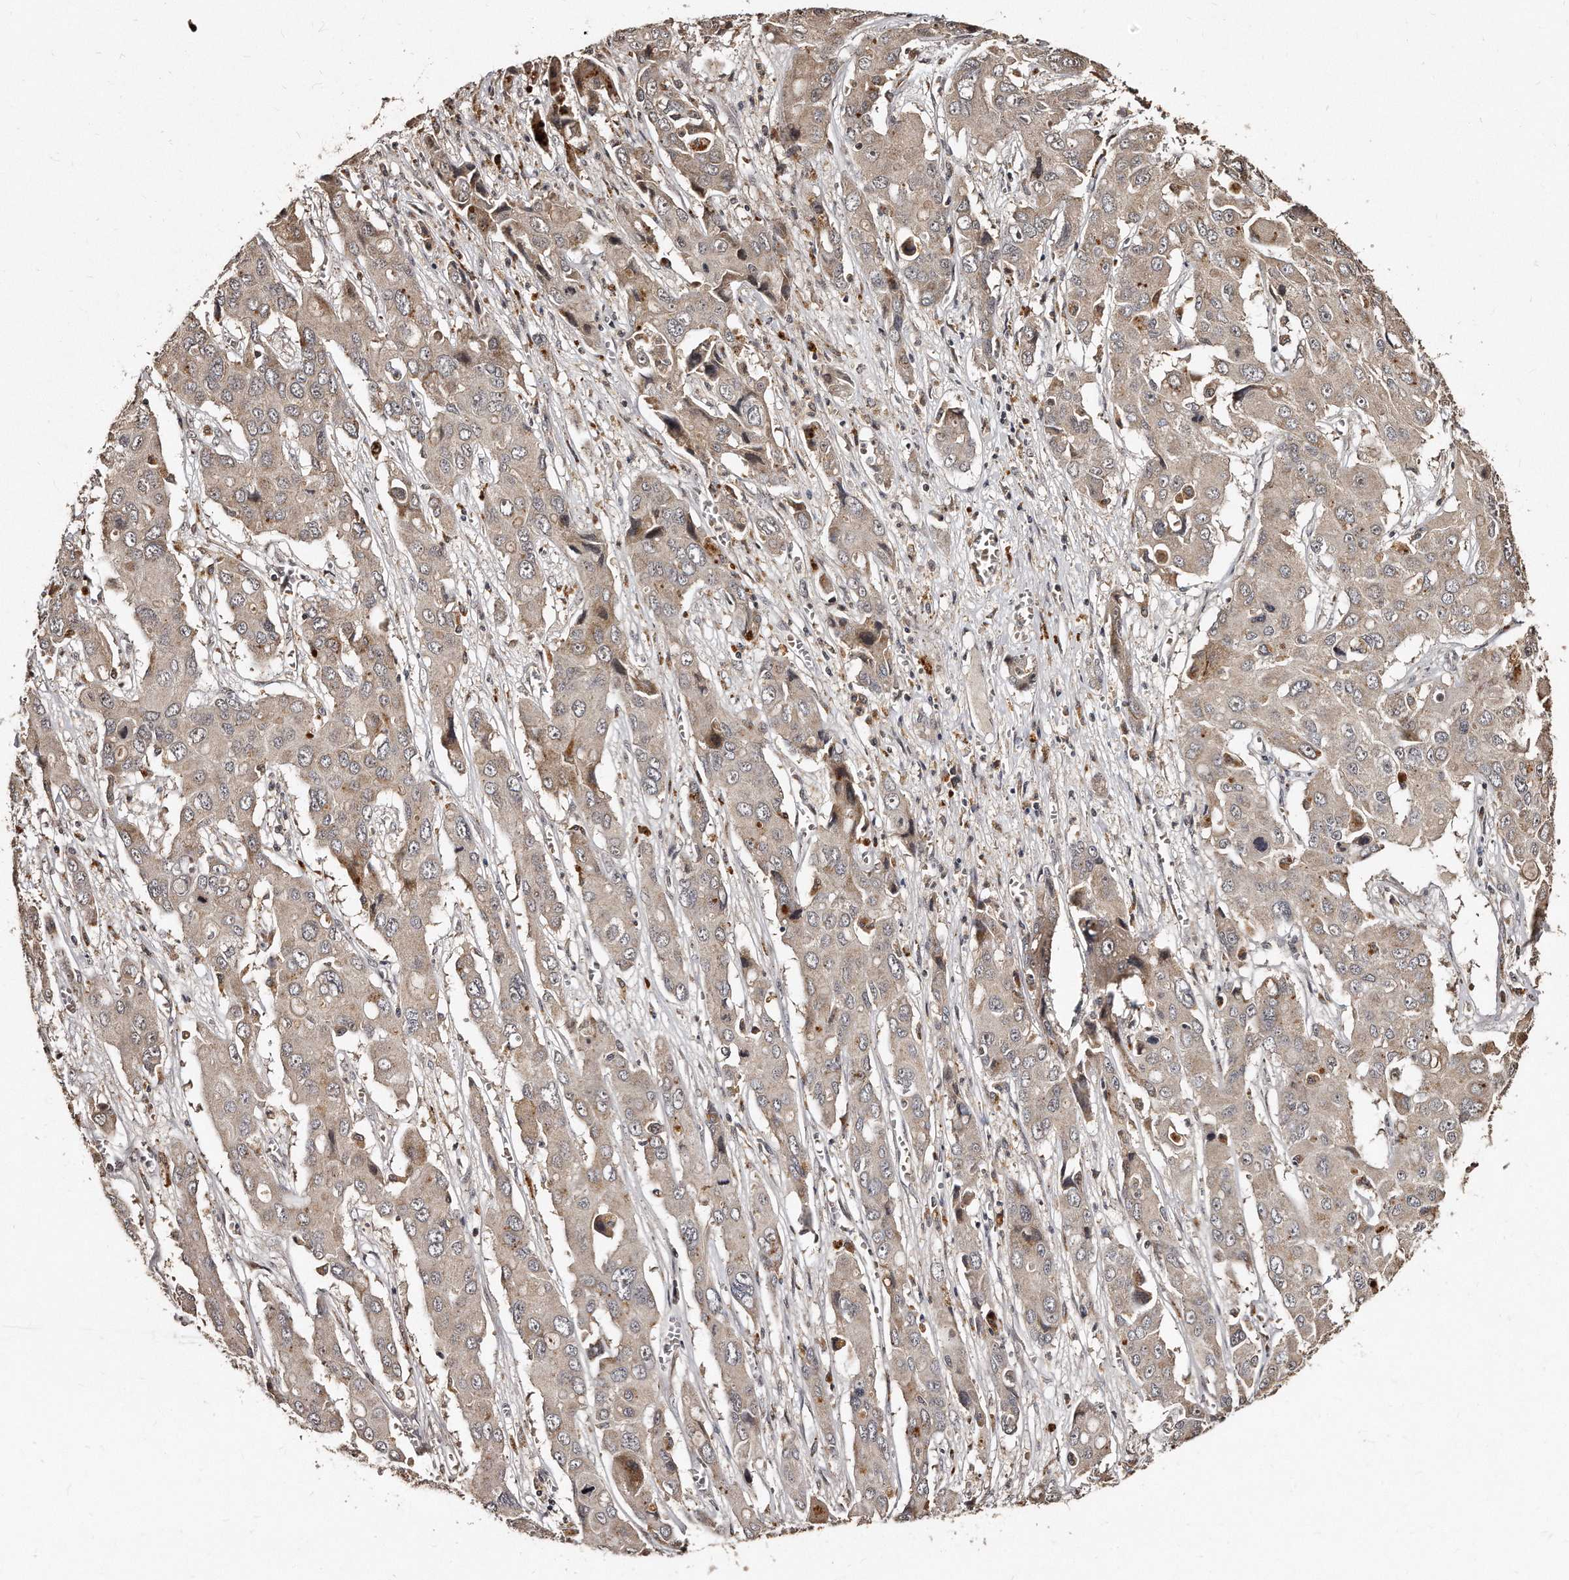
{"staining": {"intensity": "weak", "quantity": ">75%", "location": "cytoplasmic/membranous"}, "tissue": "liver cancer", "cell_type": "Tumor cells", "image_type": "cancer", "snomed": [{"axis": "morphology", "description": "Cholangiocarcinoma"}, {"axis": "topography", "description": "Liver"}], "caption": "Liver cancer stained with DAB (3,3'-diaminobenzidine) immunohistochemistry reveals low levels of weak cytoplasmic/membranous staining in approximately >75% of tumor cells.", "gene": "TSHR", "patient": {"sex": "male", "age": 67}}